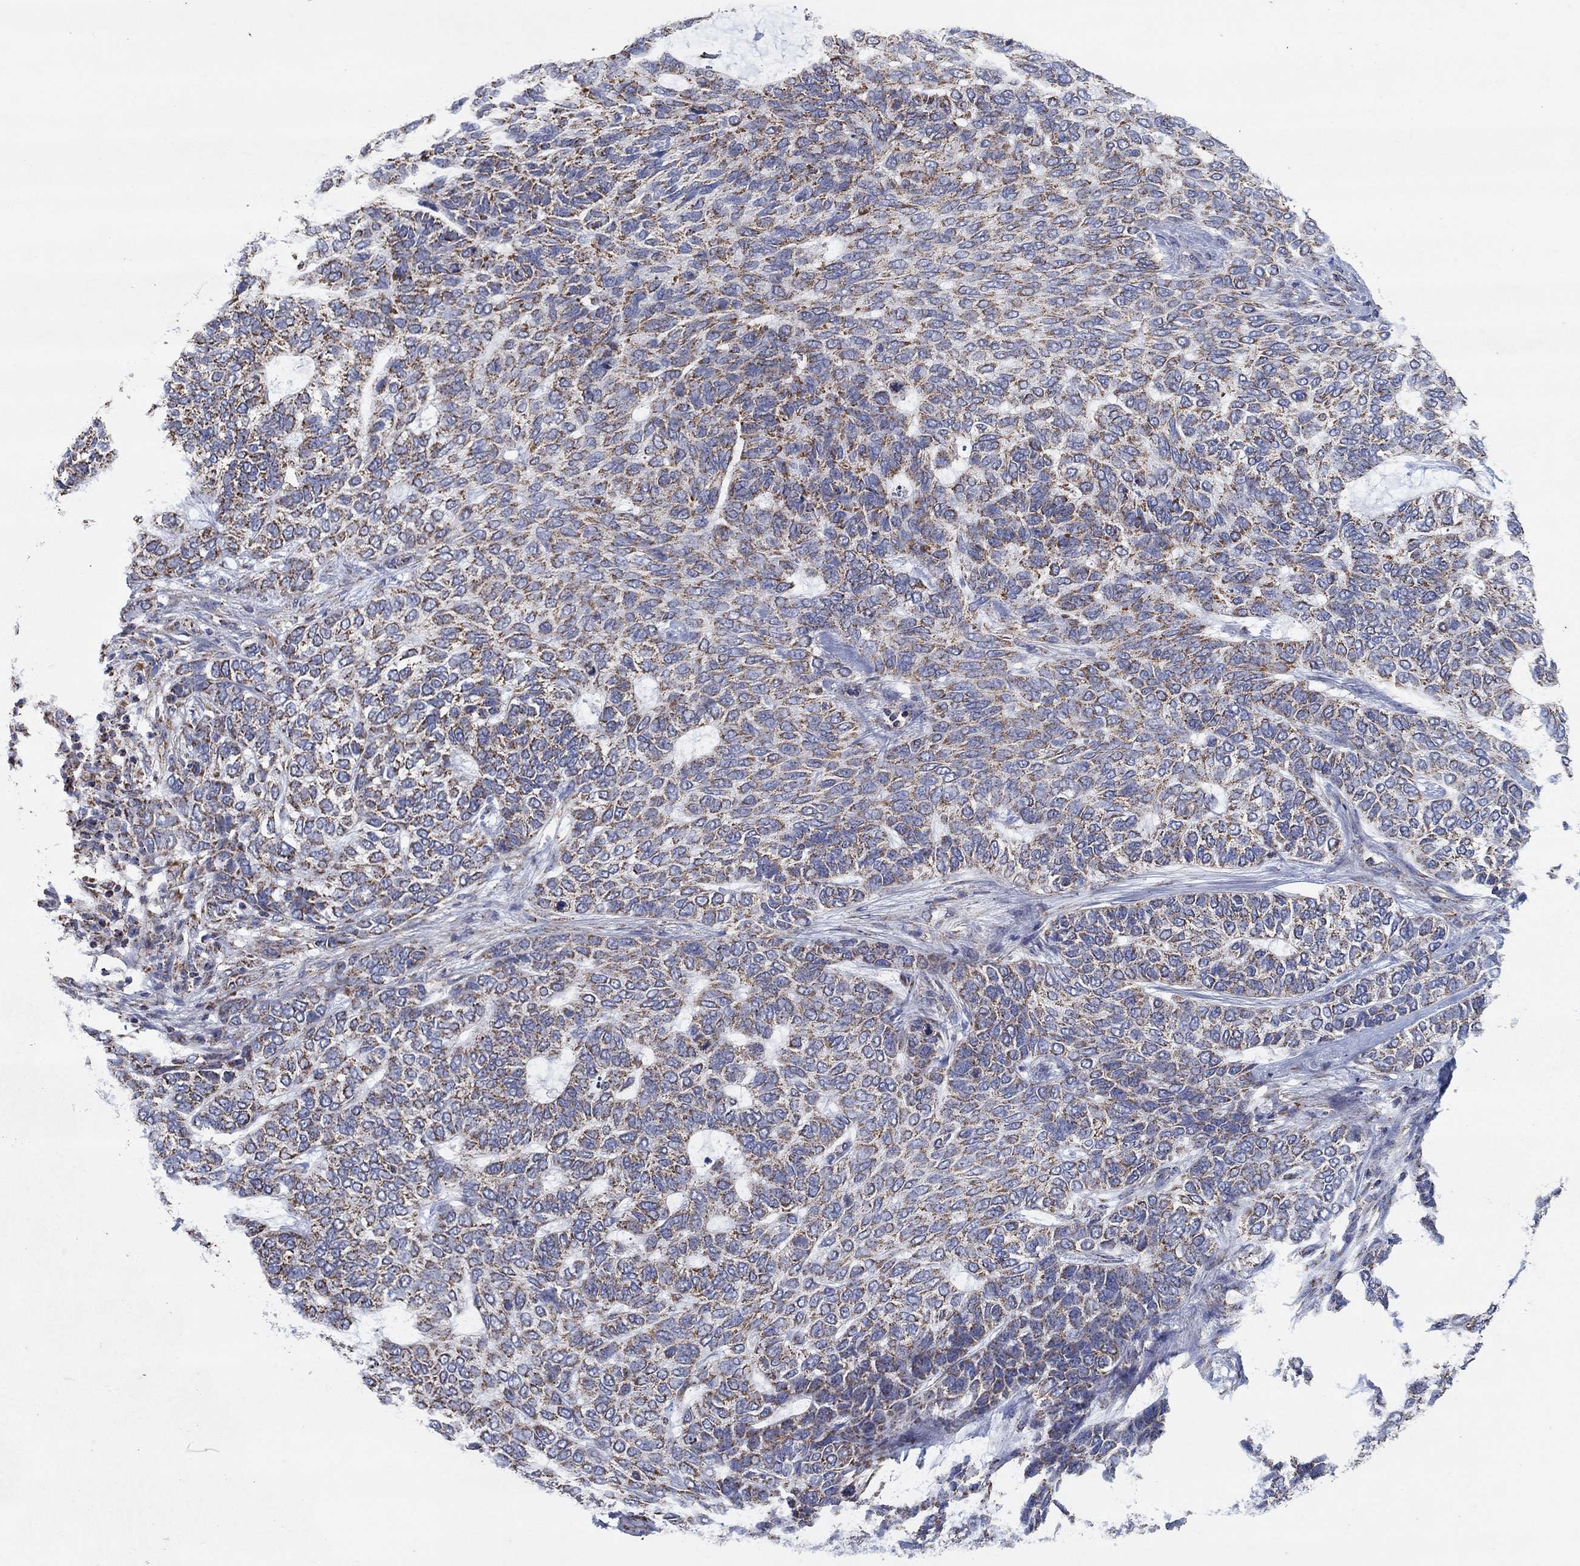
{"staining": {"intensity": "moderate", "quantity": "25%-75%", "location": "cytoplasmic/membranous"}, "tissue": "skin cancer", "cell_type": "Tumor cells", "image_type": "cancer", "snomed": [{"axis": "morphology", "description": "Basal cell carcinoma"}, {"axis": "topography", "description": "Skin"}], "caption": "Protein expression analysis of basal cell carcinoma (skin) demonstrates moderate cytoplasmic/membranous positivity in approximately 25%-75% of tumor cells.", "gene": "C9orf85", "patient": {"sex": "female", "age": 65}}